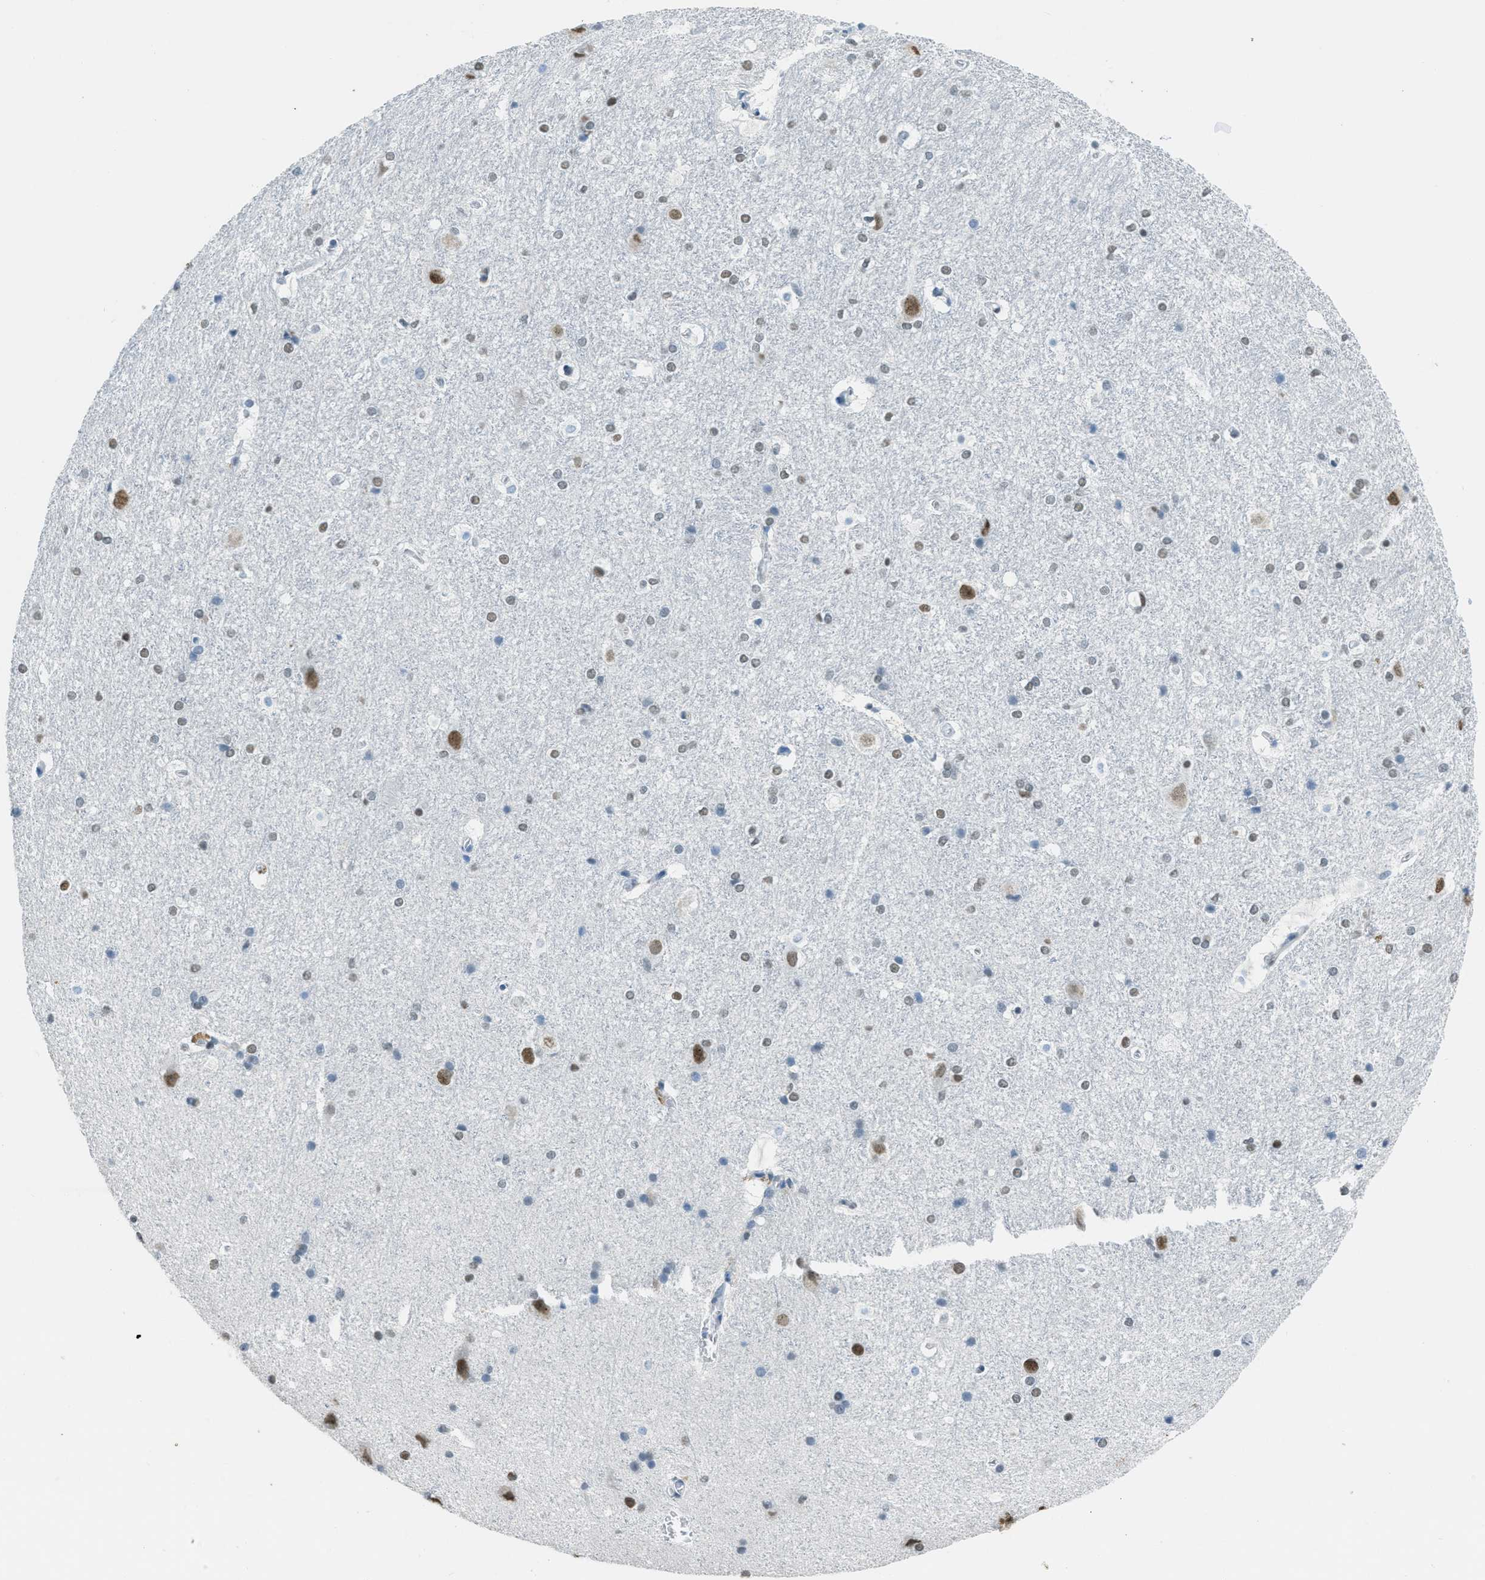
{"staining": {"intensity": "weak", "quantity": "<25%", "location": "nuclear"}, "tissue": "hippocampus", "cell_type": "Glial cells", "image_type": "normal", "snomed": [{"axis": "morphology", "description": "Normal tissue, NOS"}, {"axis": "topography", "description": "Hippocampus"}], "caption": "A high-resolution photomicrograph shows immunohistochemistry (IHC) staining of normal hippocampus, which shows no significant expression in glial cells.", "gene": "TTC13", "patient": {"sex": "female", "age": 19}}